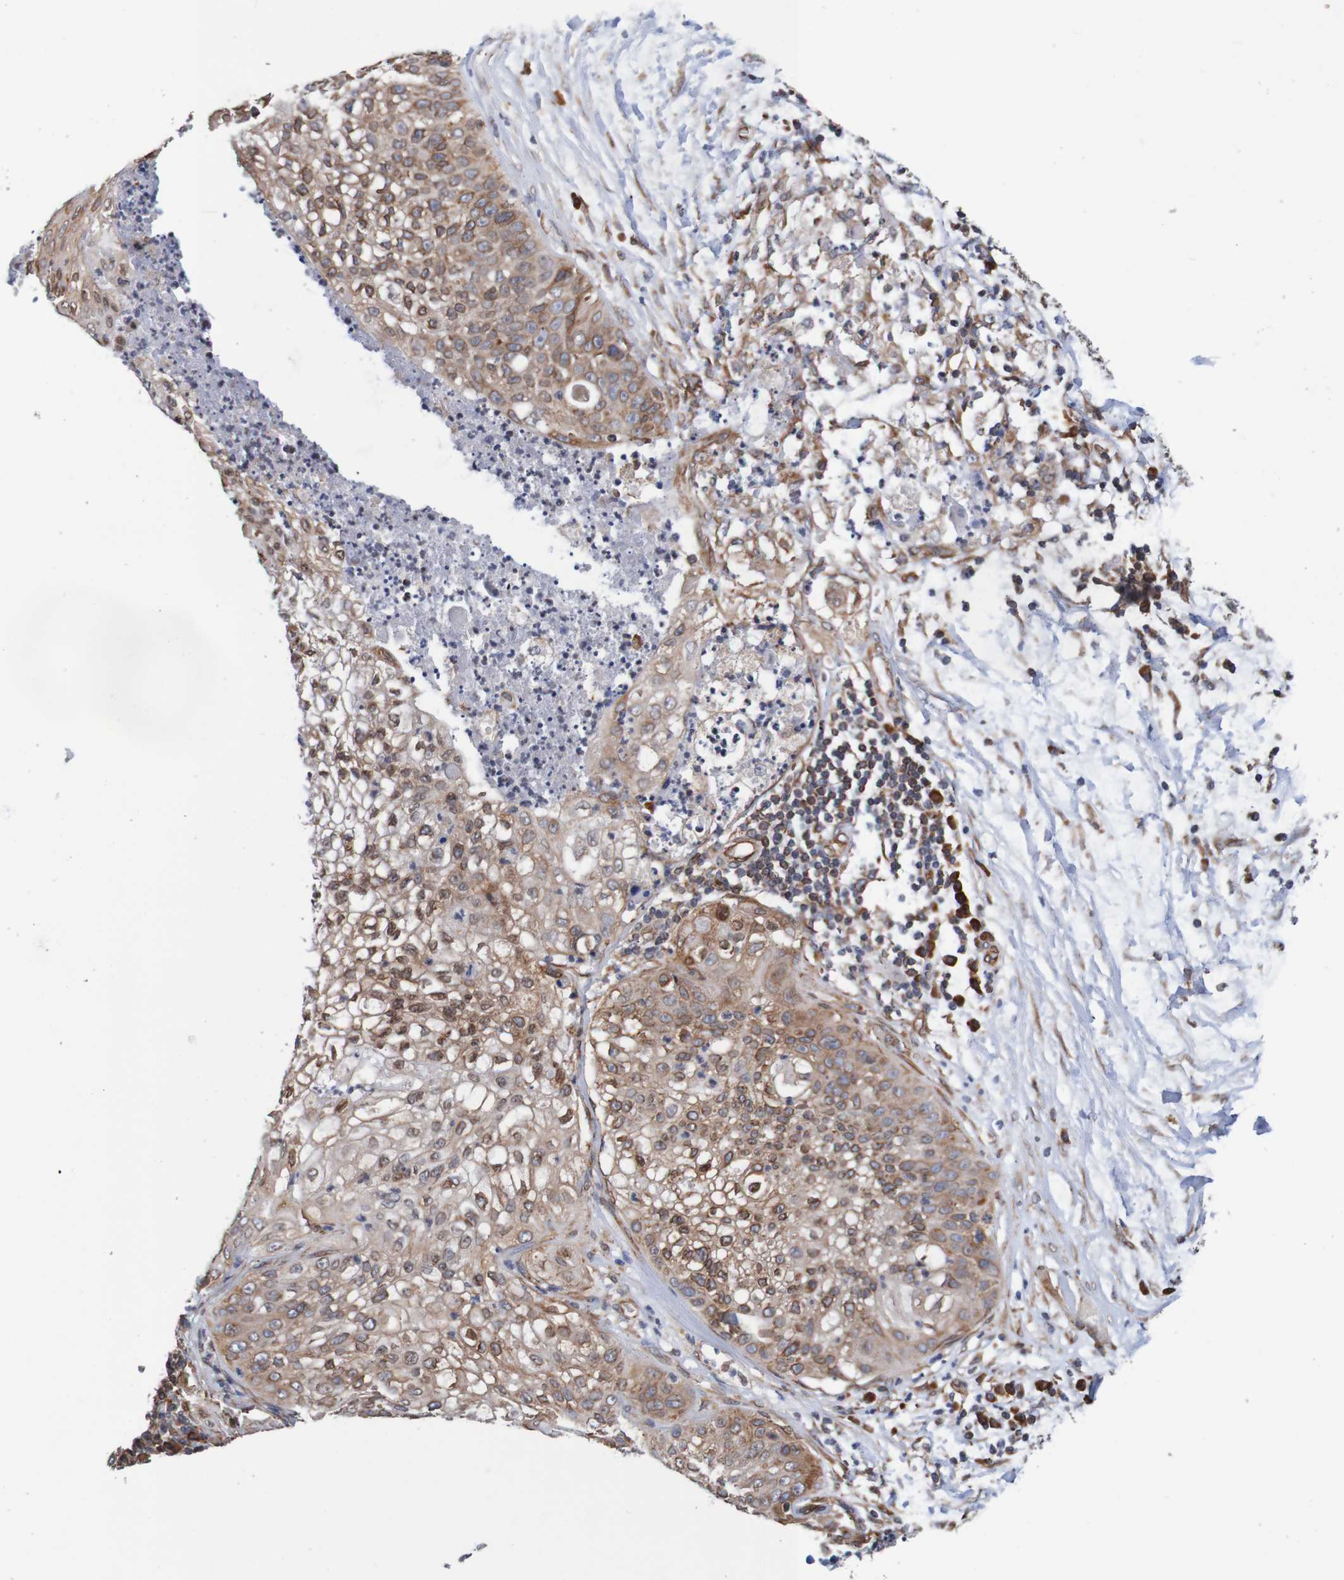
{"staining": {"intensity": "moderate", "quantity": ">75%", "location": "cytoplasmic/membranous,nuclear"}, "tissue": "lung cancer", "cell_type": "Tumor cells", "image_type": "cancer", "snomed": [{"axis": "morphology", "description": "Inflammation, NOS"}, {"axis": "morphology", "description": "Squamous cell carcinoma, NOS"}, {"axis": "topography", "description": "Lymph node"}, {"axis": "topography", "description": "Soft tissue"}, {"axis": "topography", "description": "Lung"}], "caption": "Human lung cancer stained with a brown dye reveals moderate cytoplasmic/membranous and nuclear positive expression in approximately >75% of tumor cells.", "gene": "TMEM109", "patient": {"sex": "male", "age": 66}}